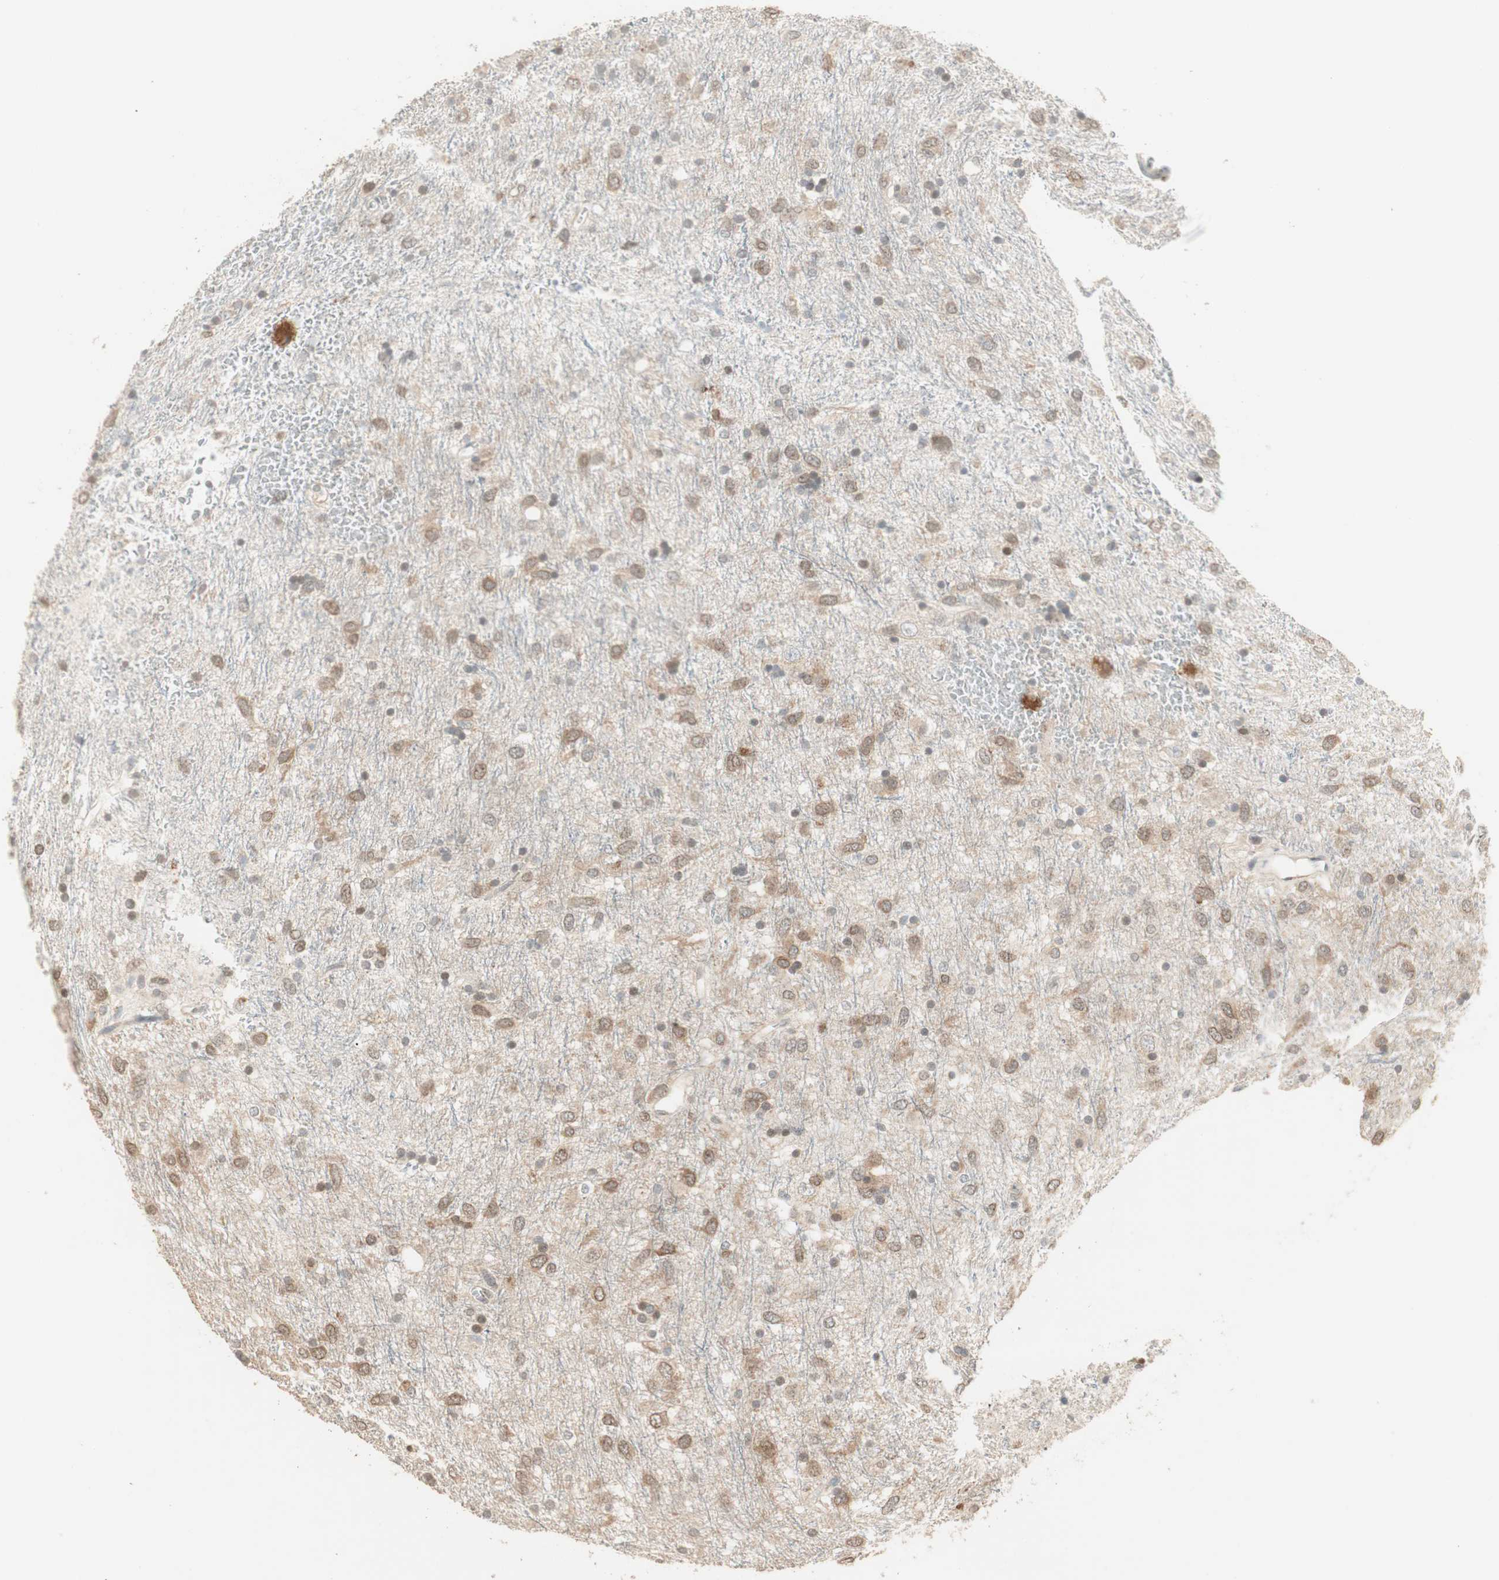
{"staining": {"intensity": "moderate", "quantity": ">75%", "location": "cytoplasmic/membranous"}, "tissue": "glioma", "cell_type": "Tumor cells", "image_type": "cancer", "snomed": [{"axis": "morphology", "description": "Glioma, malignant, Low grade"}, {"axis": "topography", "description": "Brain"}], "caption": "Moderate cytoplasmic/membranous expression is appreciated in approximately >75% of tumor cells in malignant glioma (low-grade). Immunohistochemistry stains the protein of interest in brown and the nuclei are stained blue.", "gene": "TASOR", "patient": {"sex": "male", "age": 77}}